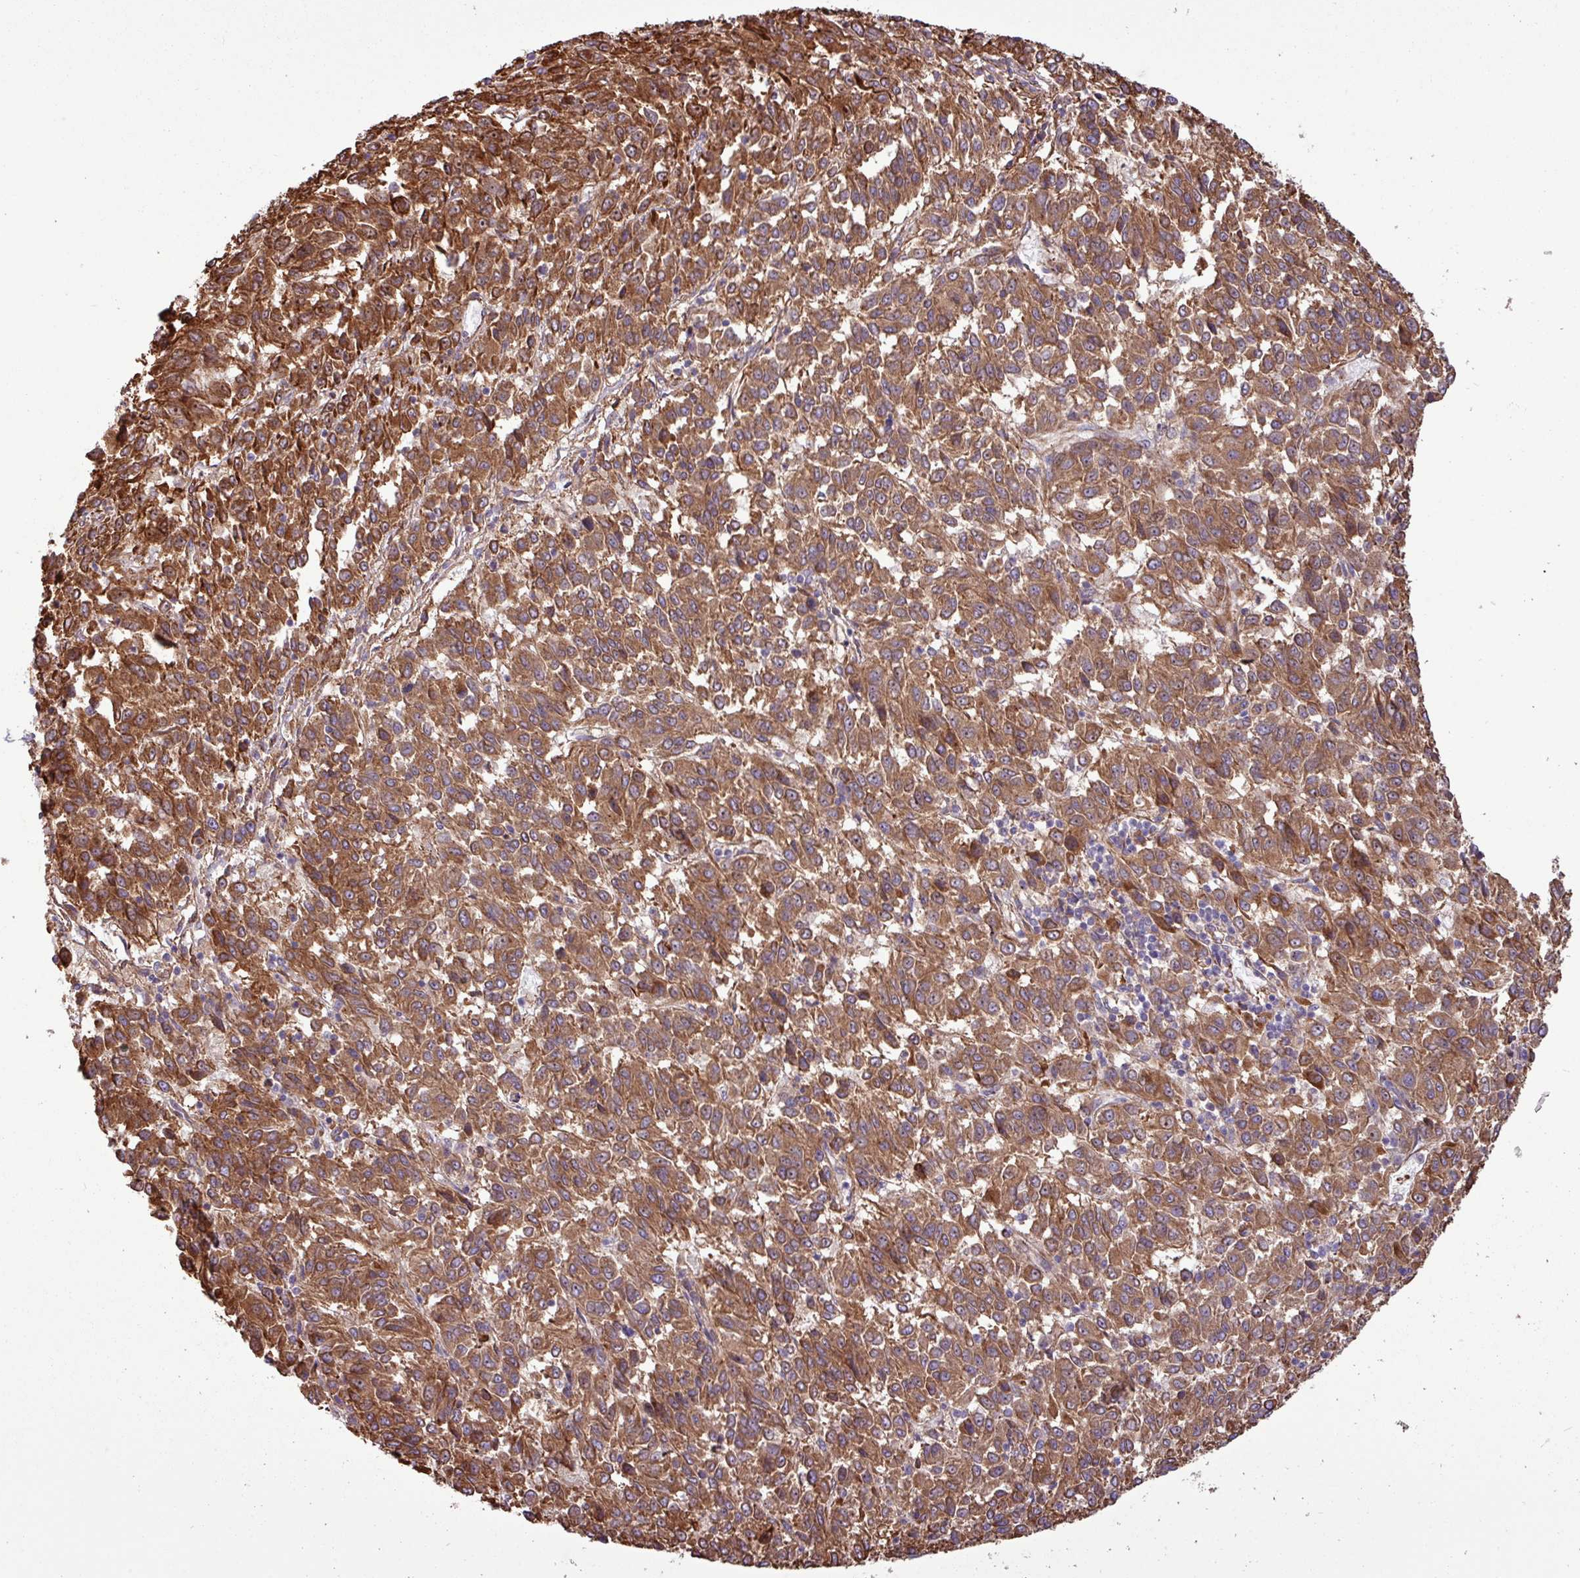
{"staining": {"intensity": "strong", "quantity": ">75%", "location": "cytoplasmic/membranous"}, "tissue": "melanoma", "cell_type": "Tumor cells", "image_type": "cancer", "snomed": [{"axis": "morphology", "description": "Malignant melanoma, Metastatic site"}, {"axis": "topography", "description": "Lung"}], "caption": "Immunohistochemistry (IHC) histopathology image of malignant melanoma (metastatic site) stained for a protein (brown), which exhibits high levels of strong cytoplasmic/membranous staining in about >75% of tumor cells.", "gene": "ZNF300", "patient": {"sex": "male", "age": 64}}